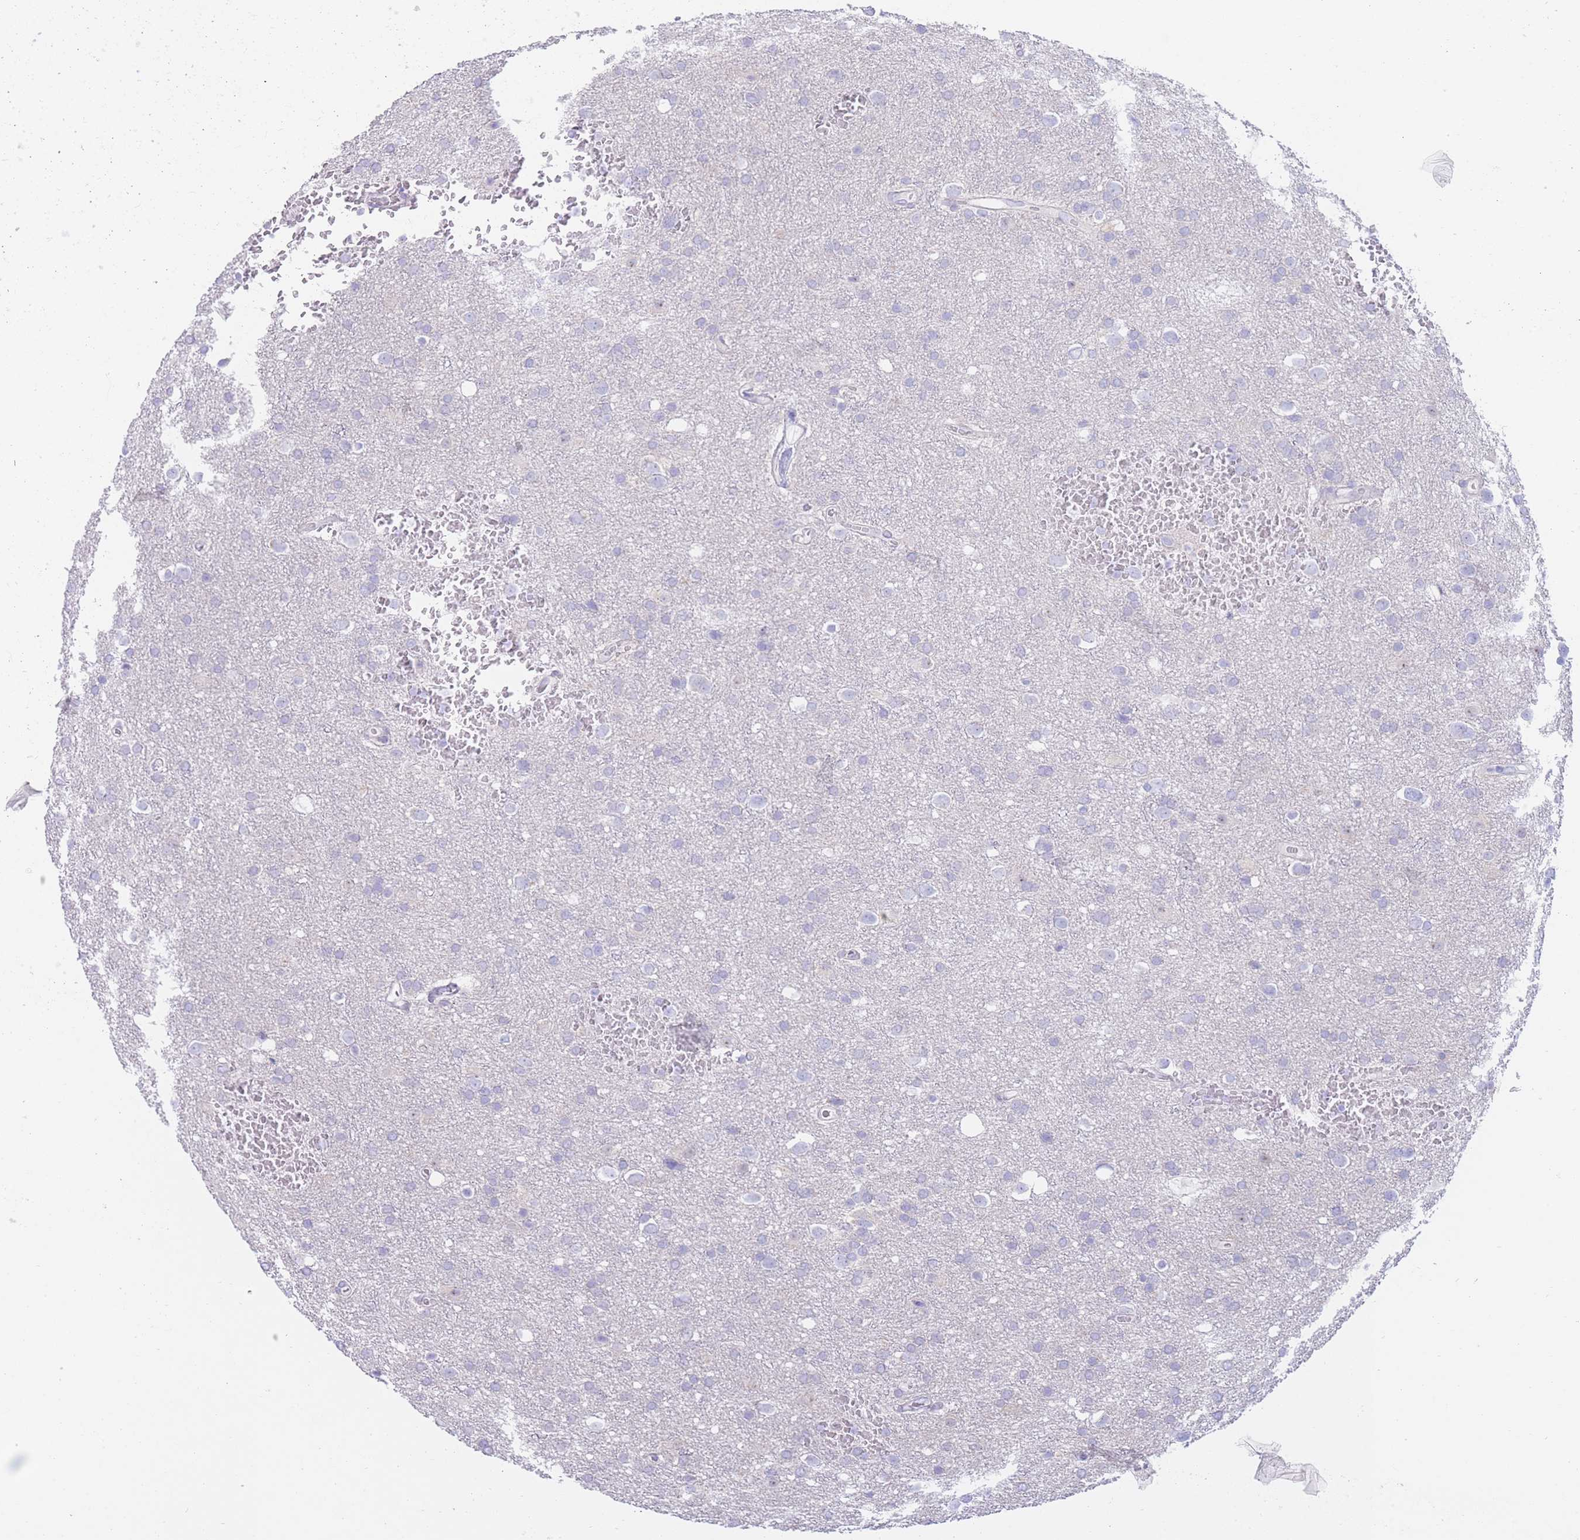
{"staining": {"intensity": "negative", "quantity": "none", "location": "none"}, "tissue": "glioma", "cell_type": "Tumor cells", "image_type": "cancer", "snomed": [{"axis": "morphology", "description": "Glioma, malignant, Low grade"}, {"axis": "topography", "description": "Brain"}], "caption": "Glioma was stained to show a protein in brown. There is no significant expression in tumor cells.", "gene": "FAH", "patient": {"sex": "female", "age": 32}}